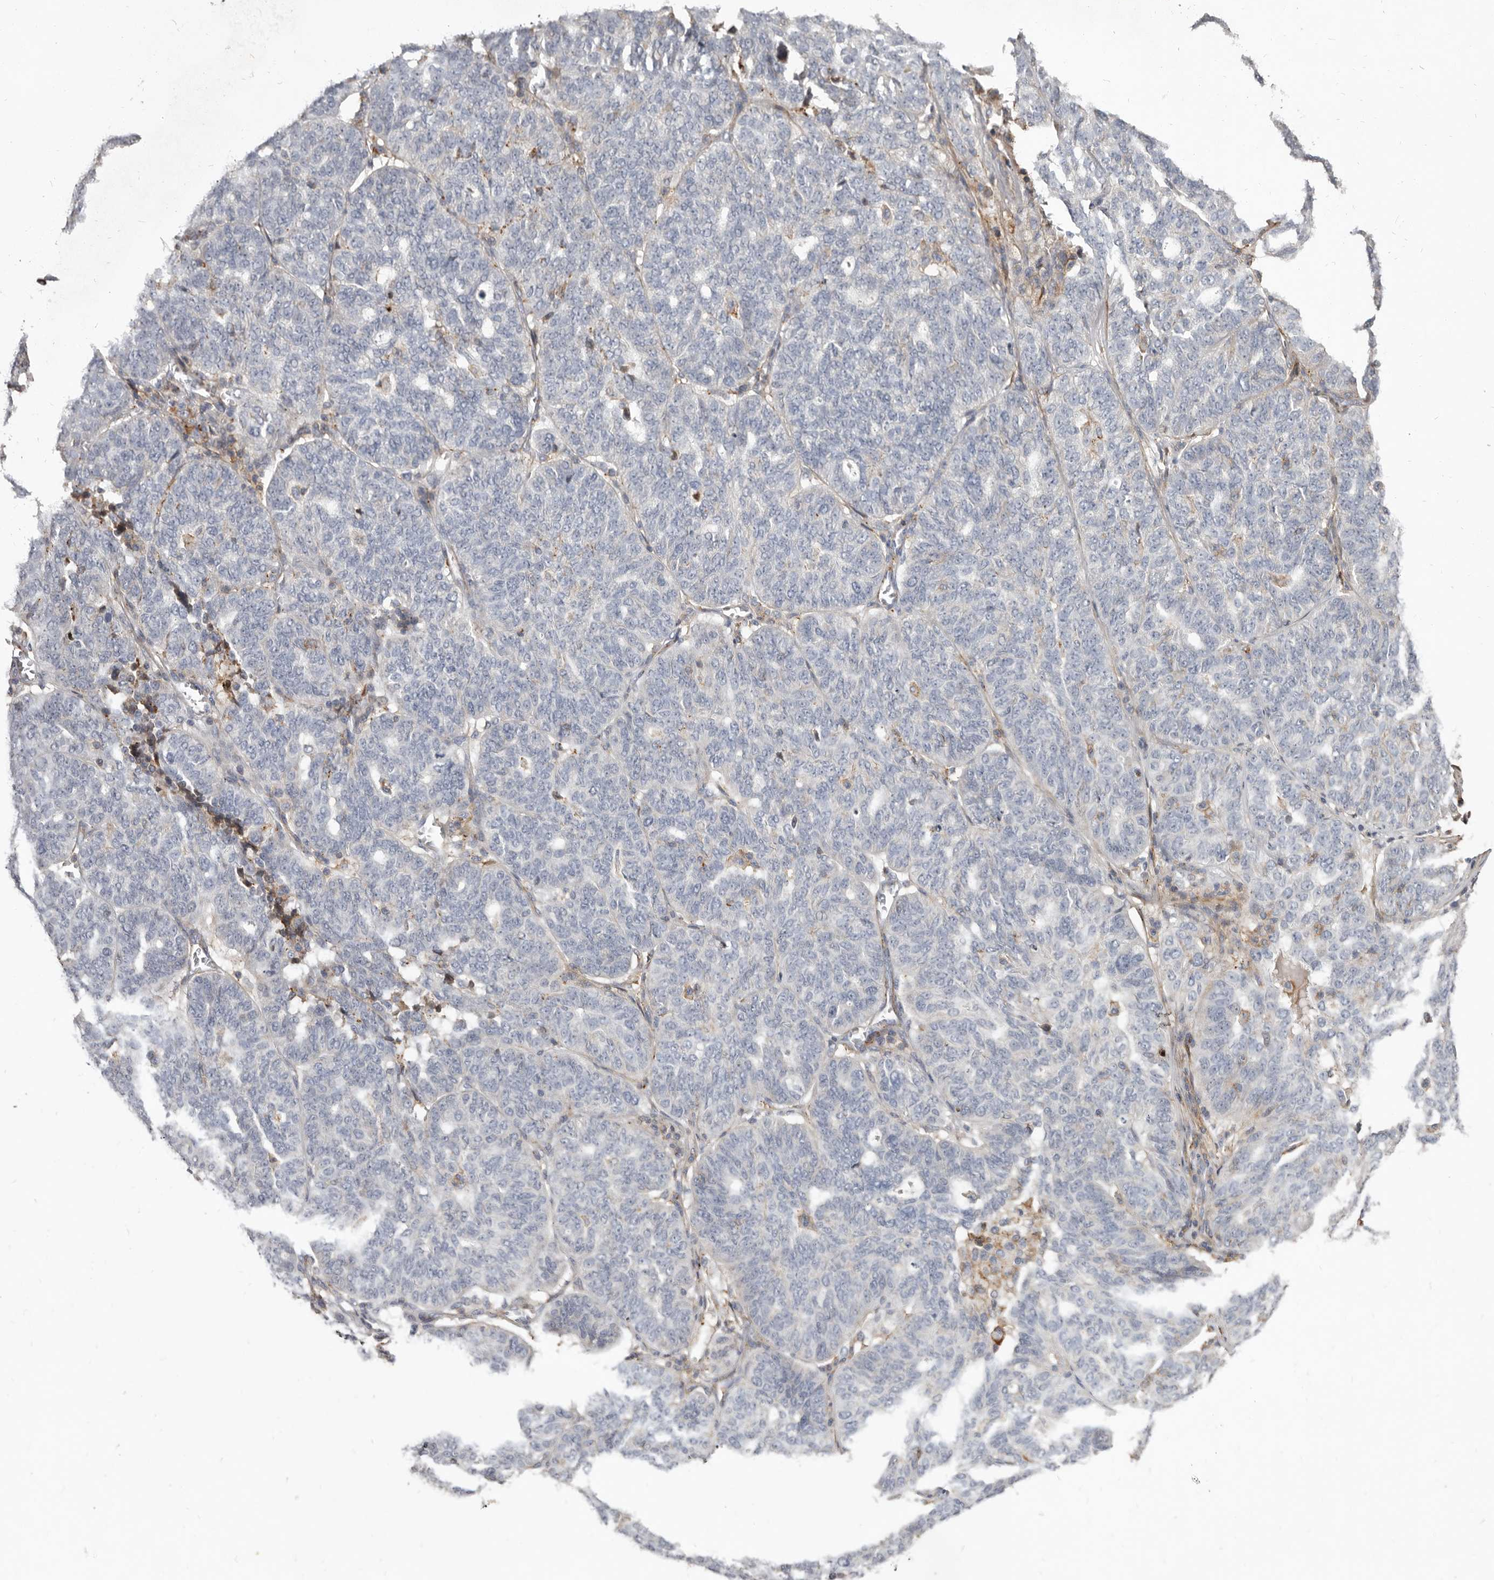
{"staining": {"intensity": "negative", "quantity": "none", "location": "none"}, "tissue": "ovarian cancer", "cell_type": "Tumor cells", "image_type": "cancer", "snomed": [{"axis": "morphology", "description": "Cystadenocarcinoma, serous, NOS"}, {"axis": "topography", "description": "Ovary"}], "caption": "IHC photomicrograph of neoplastic tissue: human serous cystadenocarcinoma (ovarian) stained with DAB (3,3'-diaminobenzidine) demonstrates no significant protein expression in tumor cells. (Stains: DAB (3,3'-diaminobenzidine) IHC with hematoxylin counter stain, Microscopy: brightfield microscopy at high magnification).", "gene": "KIF26B", "patient": {"sex": "female", "age": 59}}